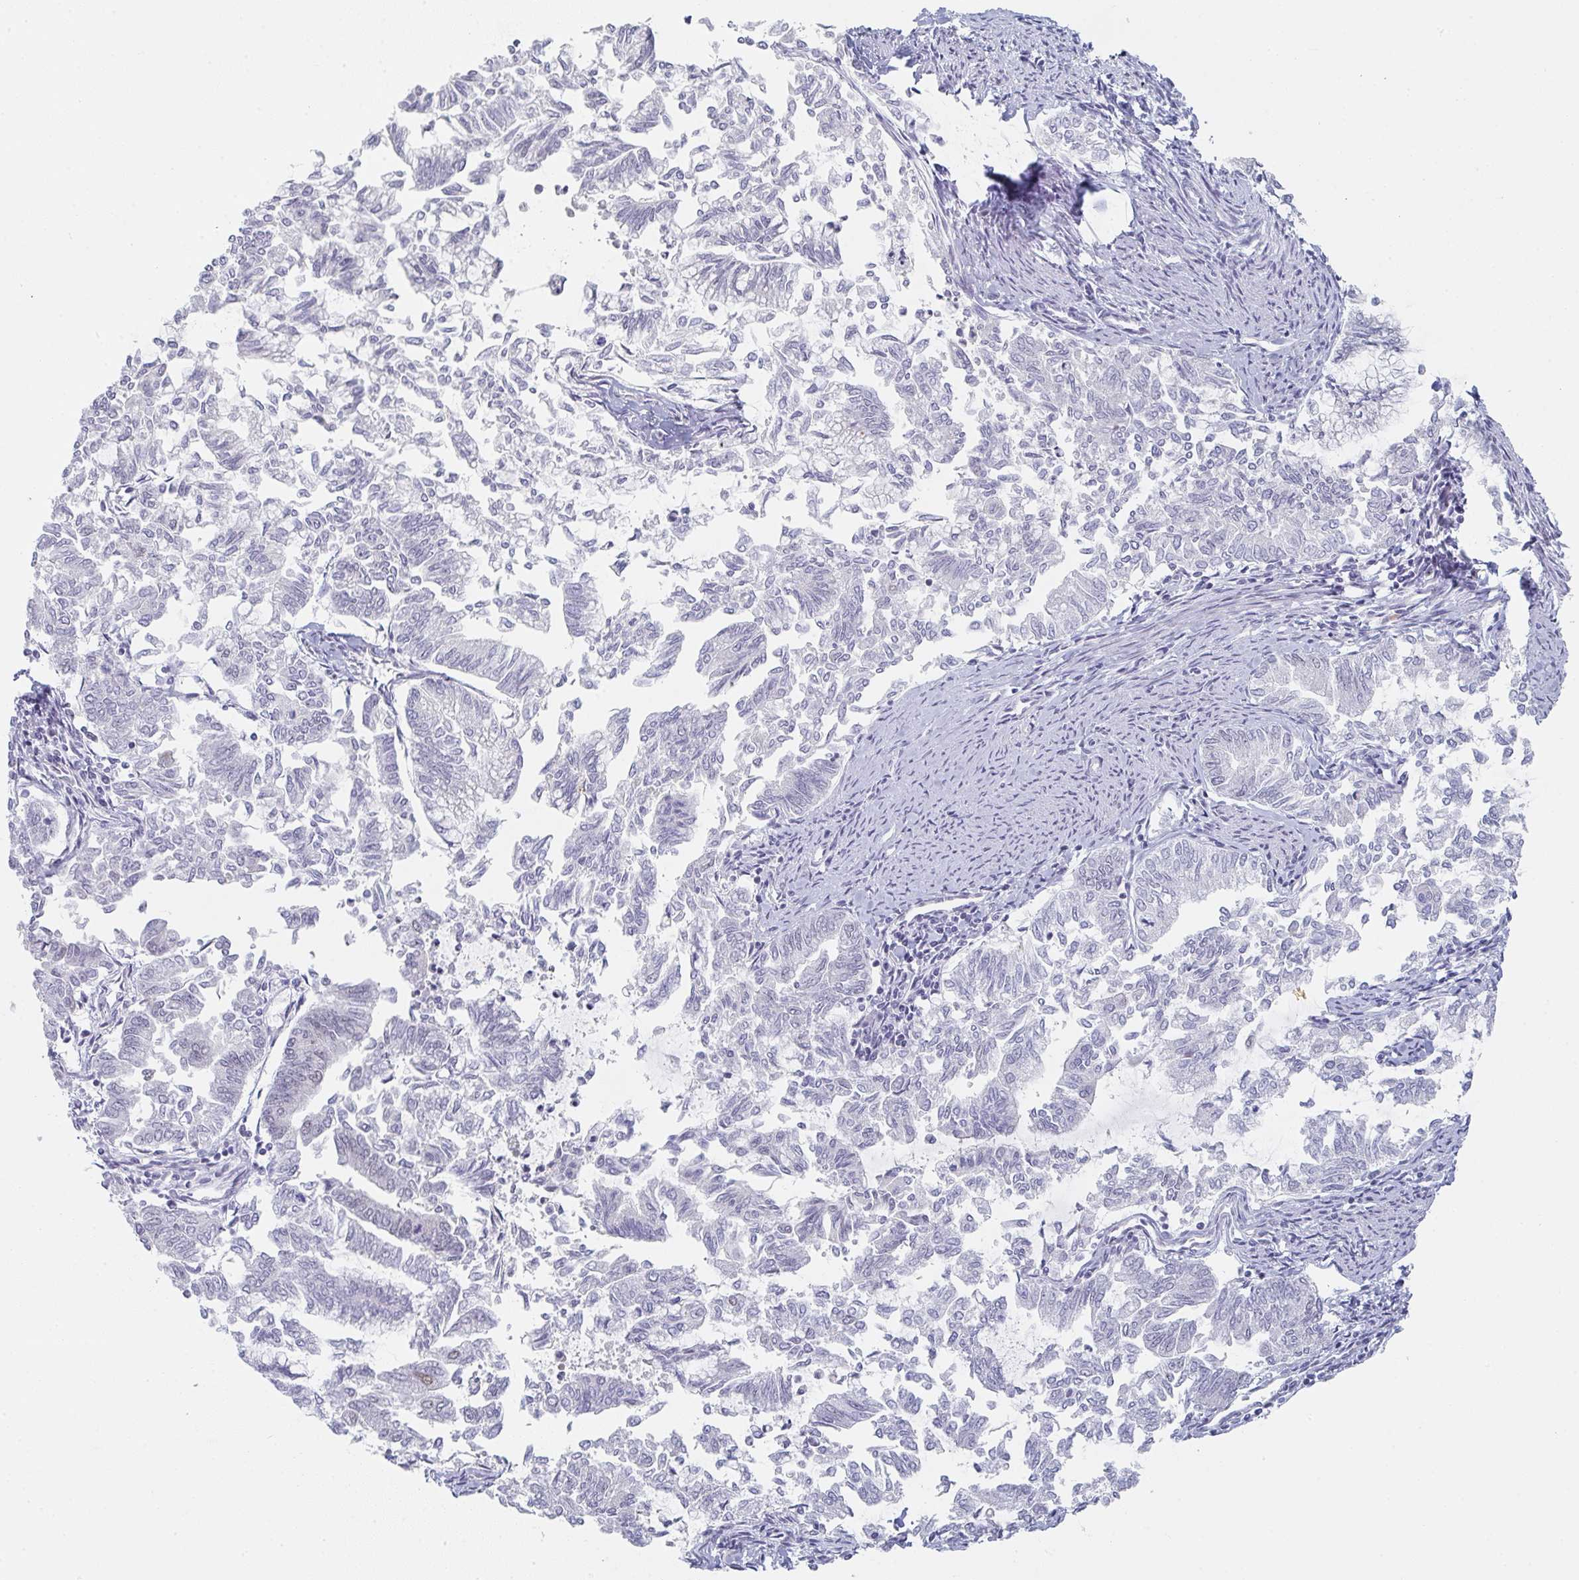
{"staining": {"intensity": "negative", "quantity": "none", "location": "none"}, "tissue": "endometrial cancer", "cell_type": "Tumor cells", "image_type": "cancer", "snomed": [{"axis": "morphology", "description": "Adenocarcinoma, NOS"}, {"axis": "topography", "description": "Endometrium"}], "caption": "IHC micrograph of endometrial cancer stained for a protein (brown), which exhibits no expression in tumor cells.", "gene": "POU2AF2", "patient": {"sex": "female", "age": 79}}